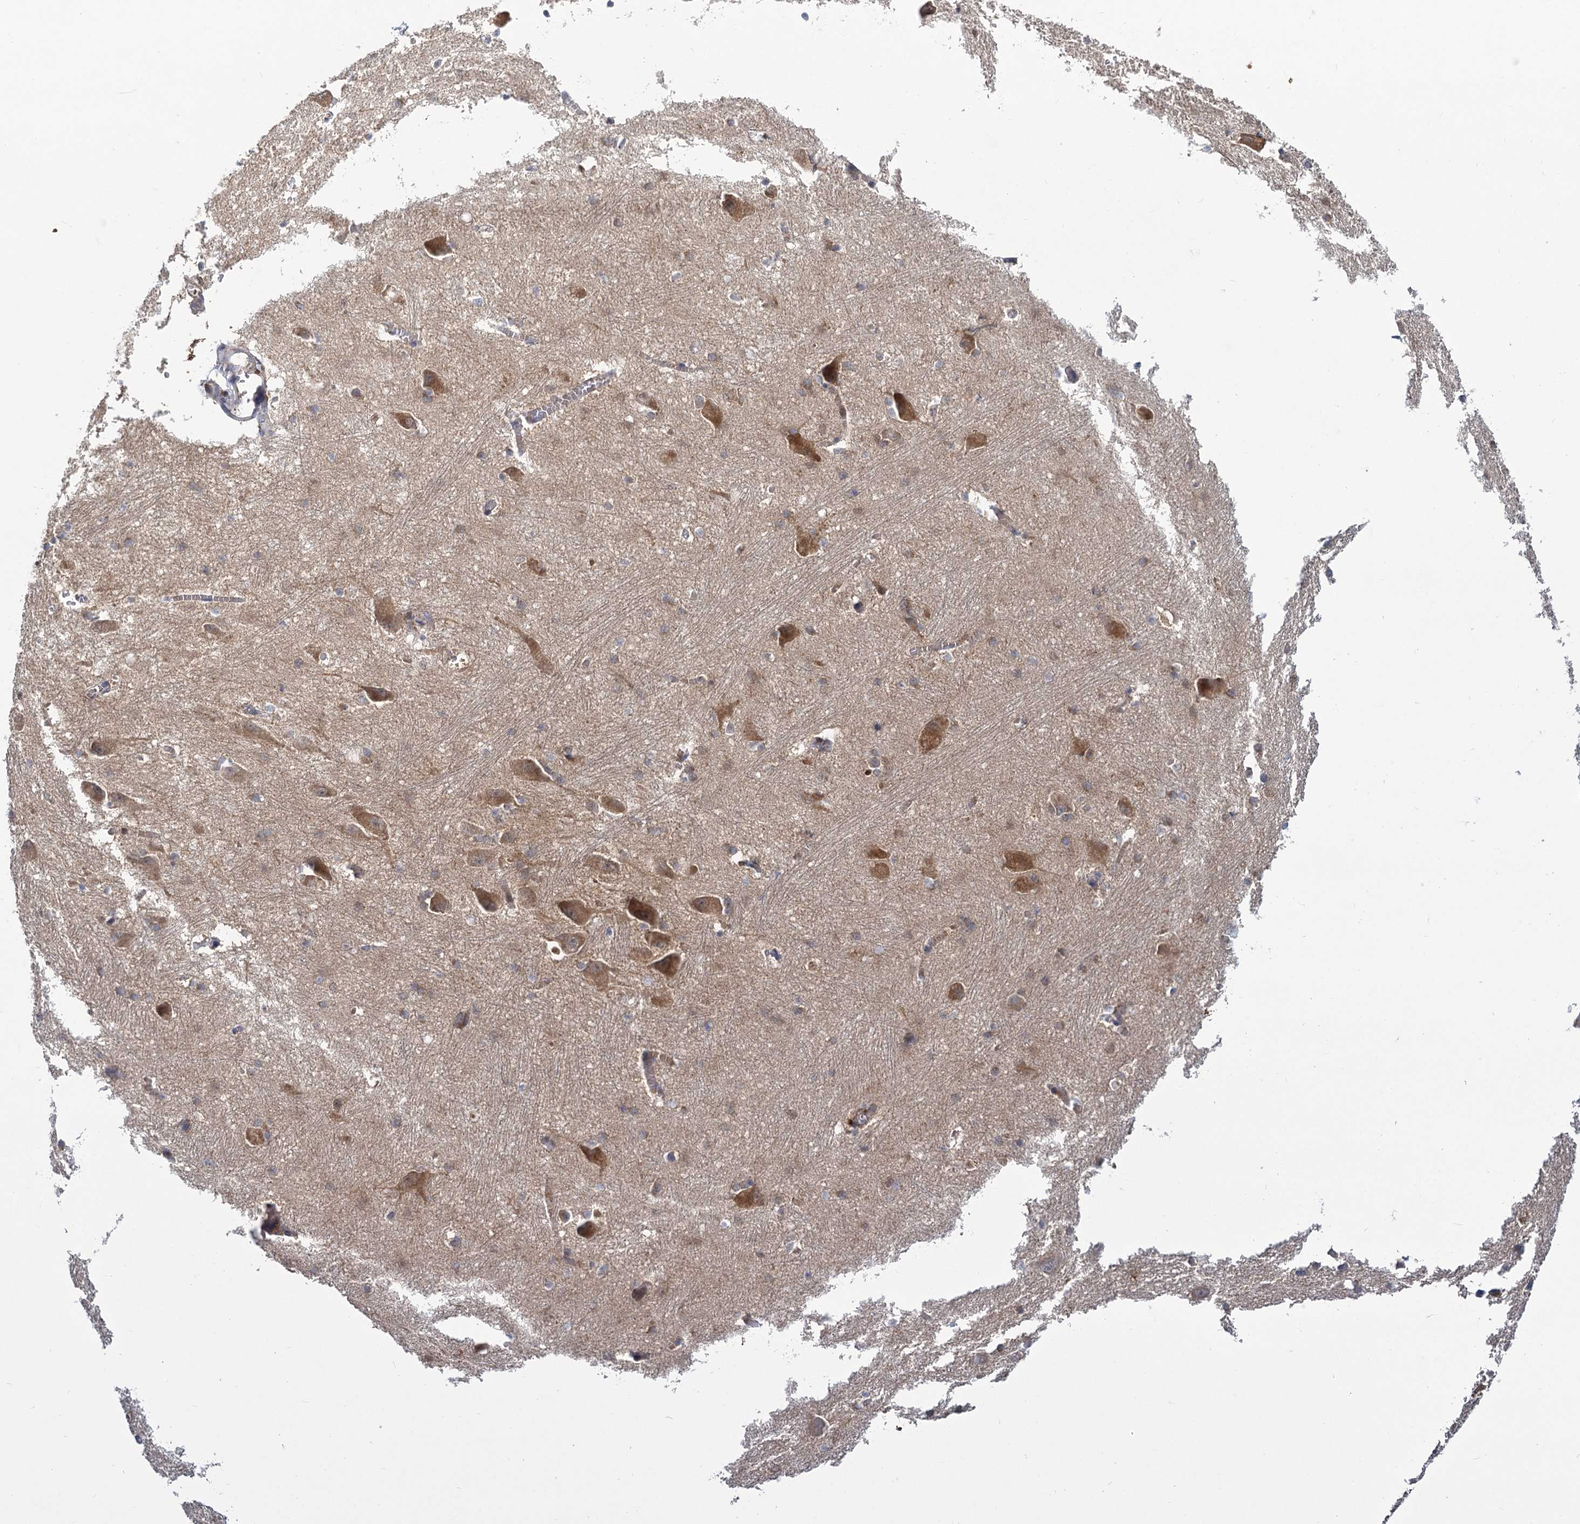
{"staining": {"intensity": "moderate", "quantity": "<25%", "location": "cytoplasmic/membranous"}, "tissue": "caudate", "cell_type": "Glial cells", "image_type": "normal", "snomed": [{"axis": "morphology", "description": "Normal tissue, NOS"}, {"axis": "topography", "description": "Lateral ventricle wall"}], "caption": "An image of caudate stained for a protein displays moderate cytoplasmic/membranous brown staining in glial cells. Immunohistochemistry stains the protein in brown and the nuclei are stained blue.", "gene": "GCLC", "patient": {"sex": "male", "age": 37}}